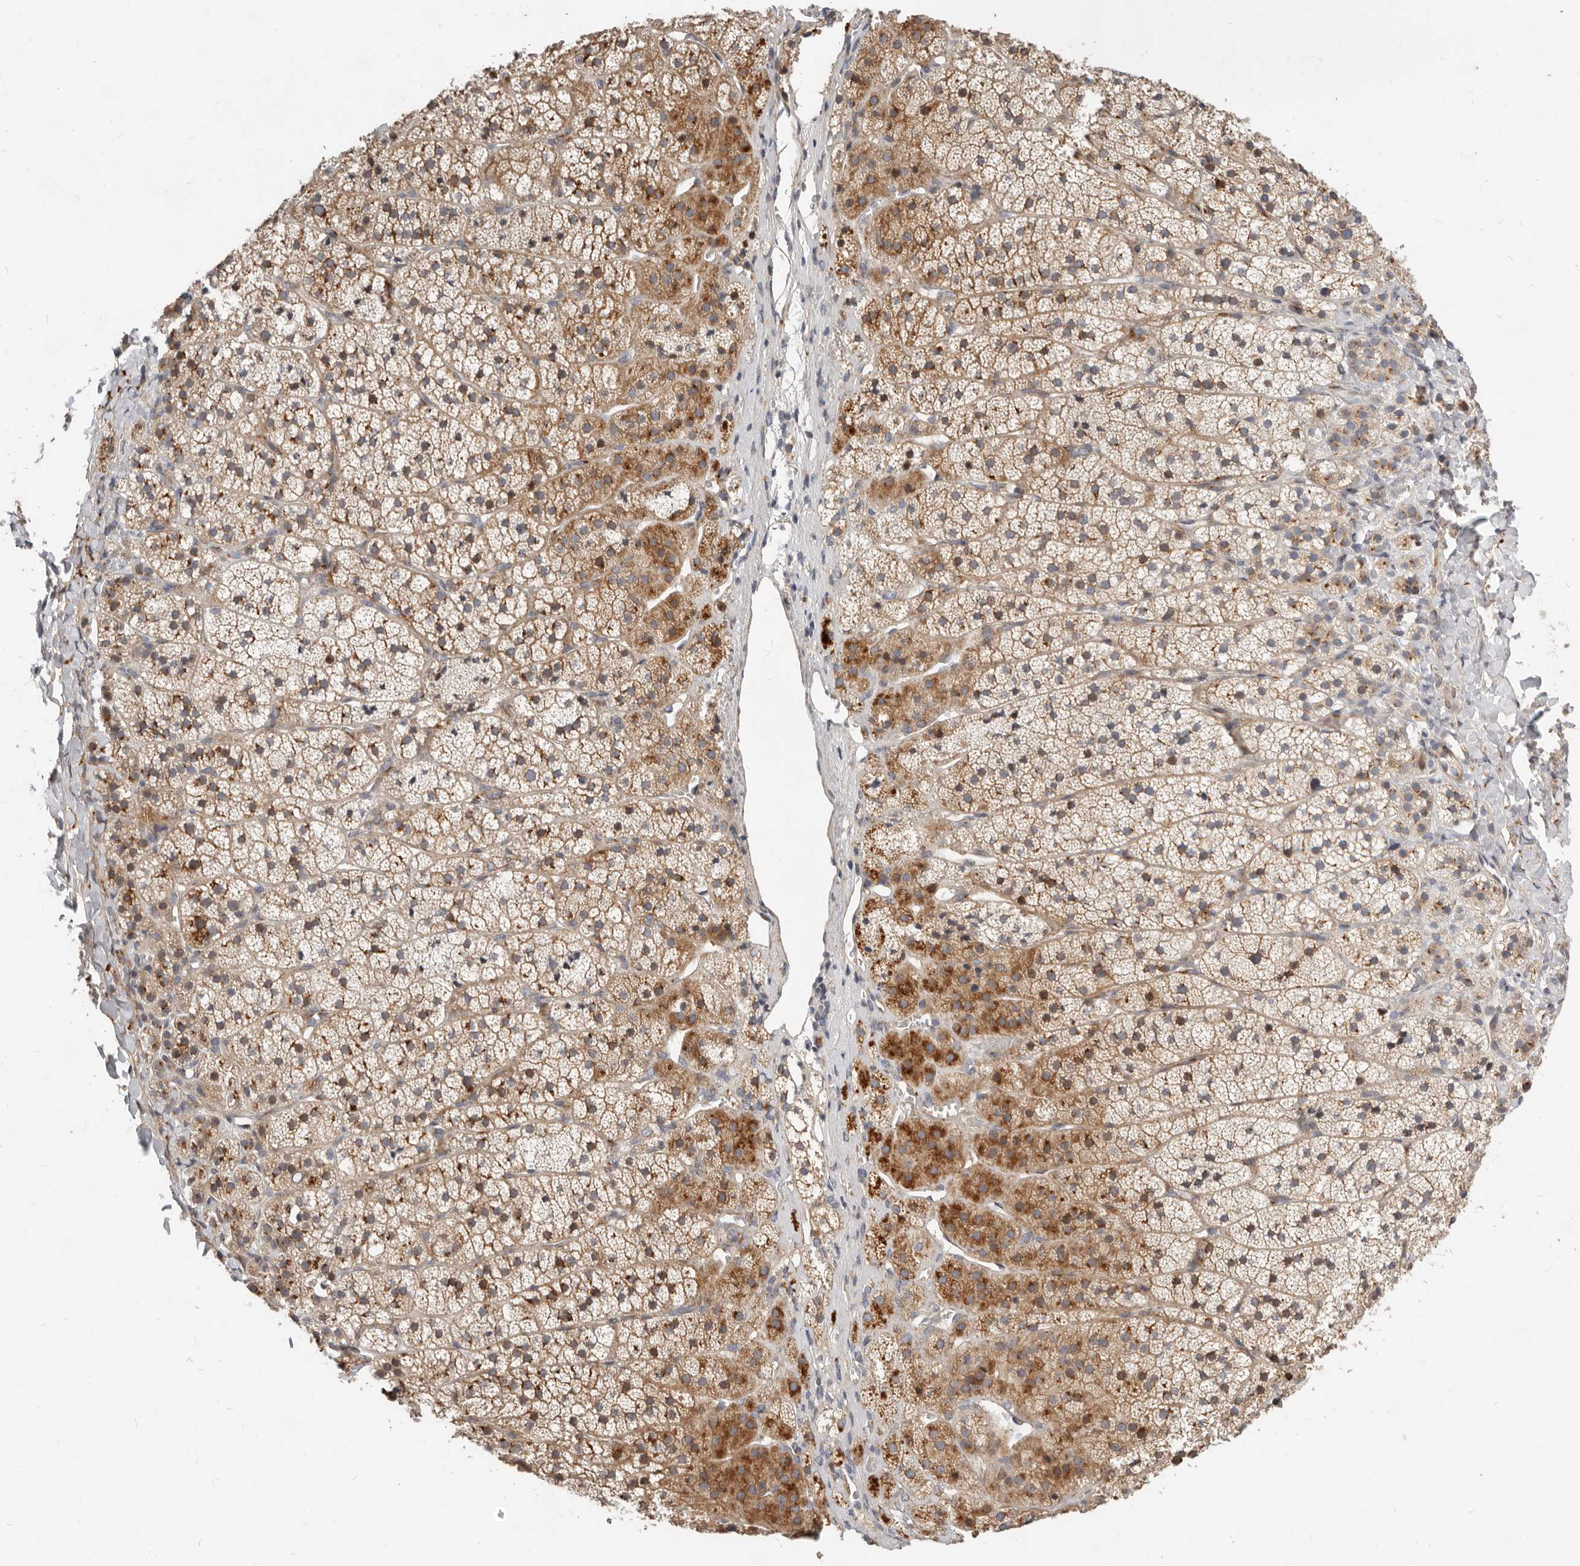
{"staining": {"intensity": "moderate", "quantity": ">75%", "location": "cytoplasmic/membranous"}, "tissue": "adrenal gland", "cell_type": "Glandular cells", "image_type": "normal", "snomed": [{"axis": "morphology", "description": "Normal tissue, NOS"}, {"axis": "topography", "description": "Adrenal gland"}], "caption": "This is an image of immunohistochemistry (IHC) staining of benign adrenal gland, which shows moderate staining in the cytoplasmic/membranous of glandular cells.", "gene": "NPY4R2", "patient": {"sex": "female", "age": 44}}